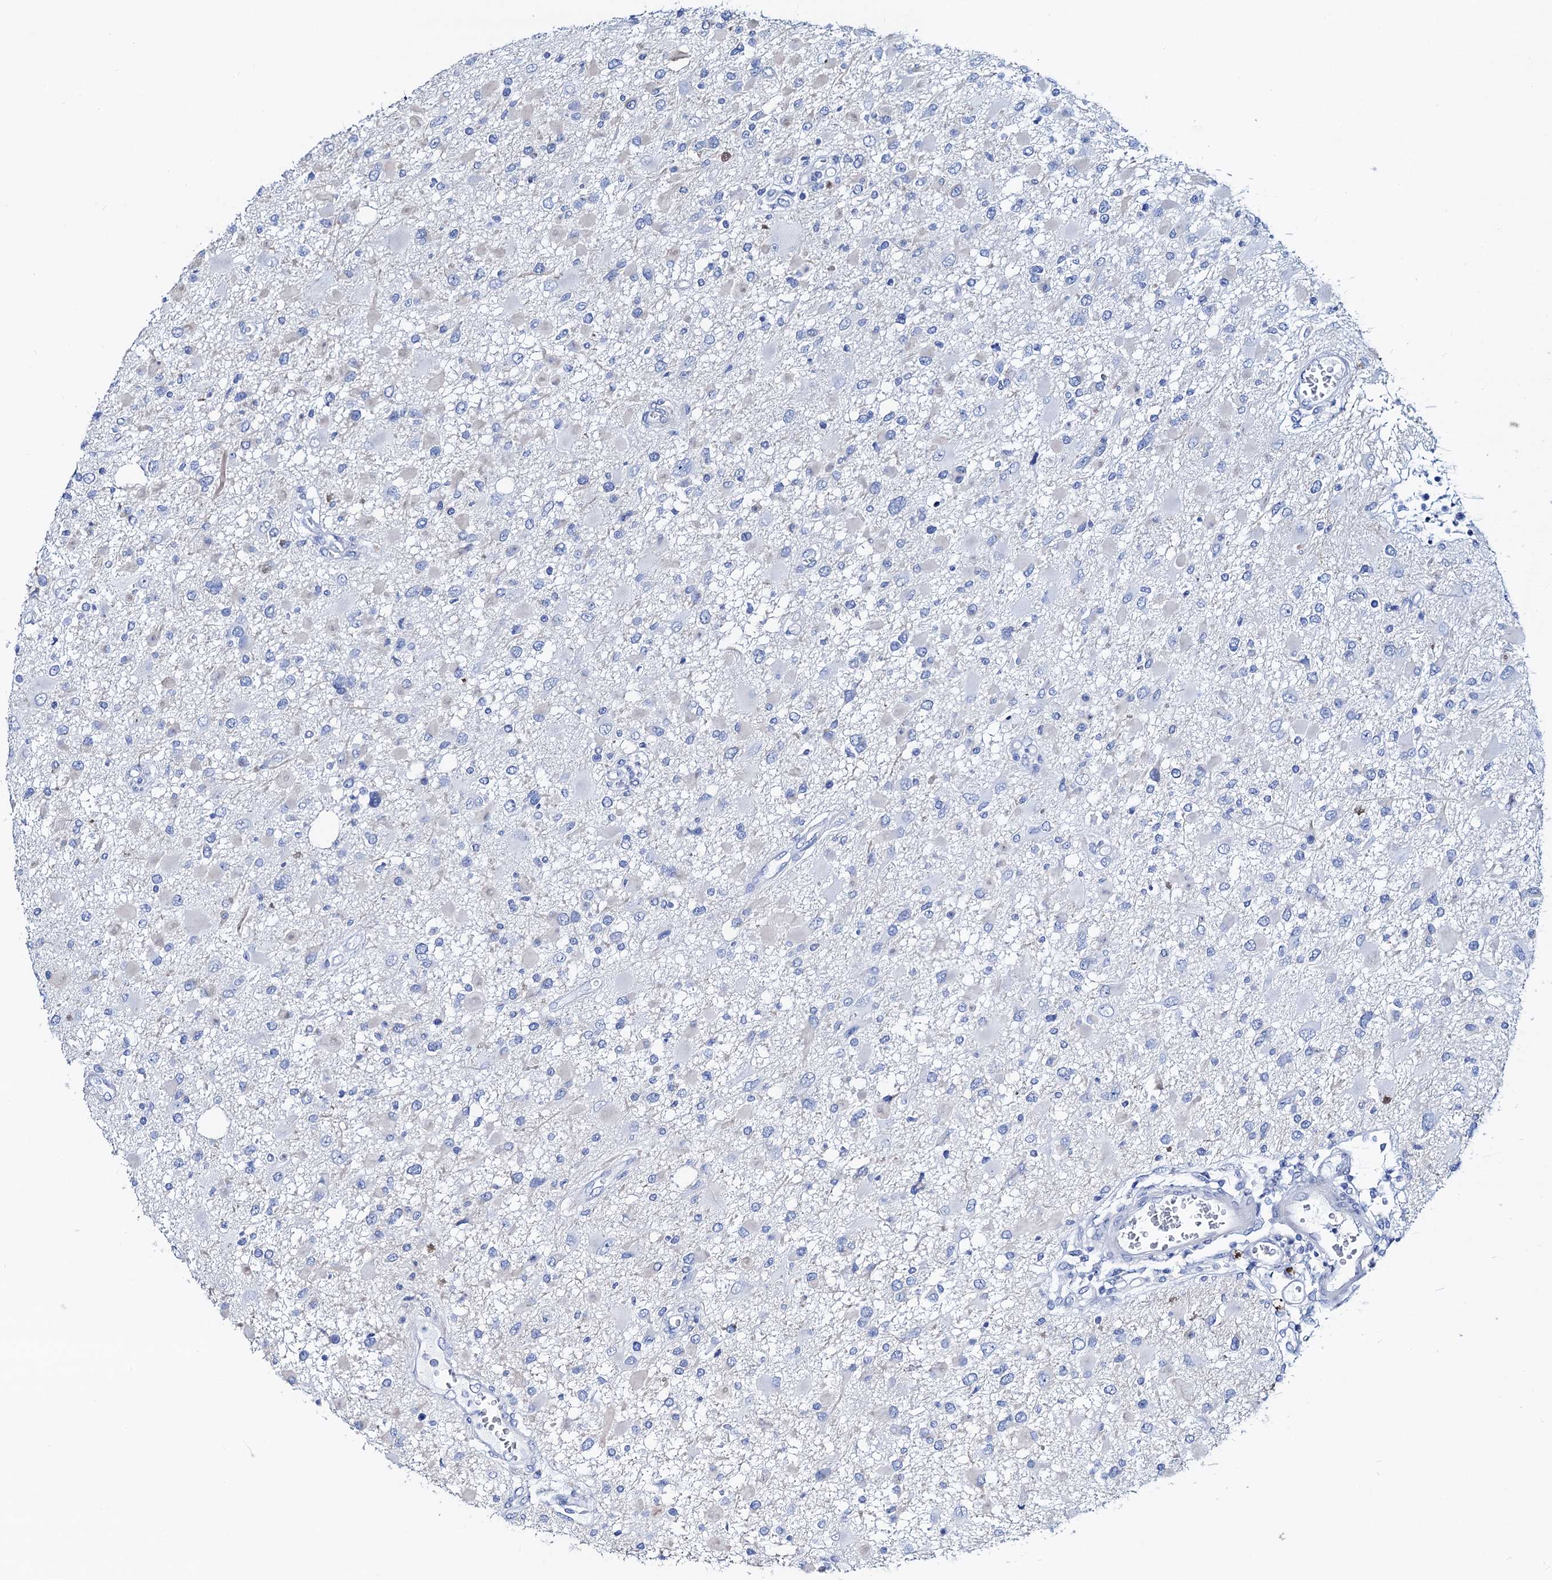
{"staining": {"intensity": "negative", "quantity": "none", "location": "none"}, "tissue": "glioma", "cell_type": "Tumor cells", "image_type": "cancer", "snomed": [{"axis": "morphology", "description": "Glioma, malignant, High grade"}, {"axis": "topography", "description": "Brain"}], "caption": "The image exhibits no significant staining in tumor cells of glioma. (Stains: DAB (3,3'-diaminobenzidine) IHC with hematoxylin counter stain, Microscopy: brightfield microscopy at high magnification).", "gene": "RBP3", "patient": {"sex": "male", "age": 53}}